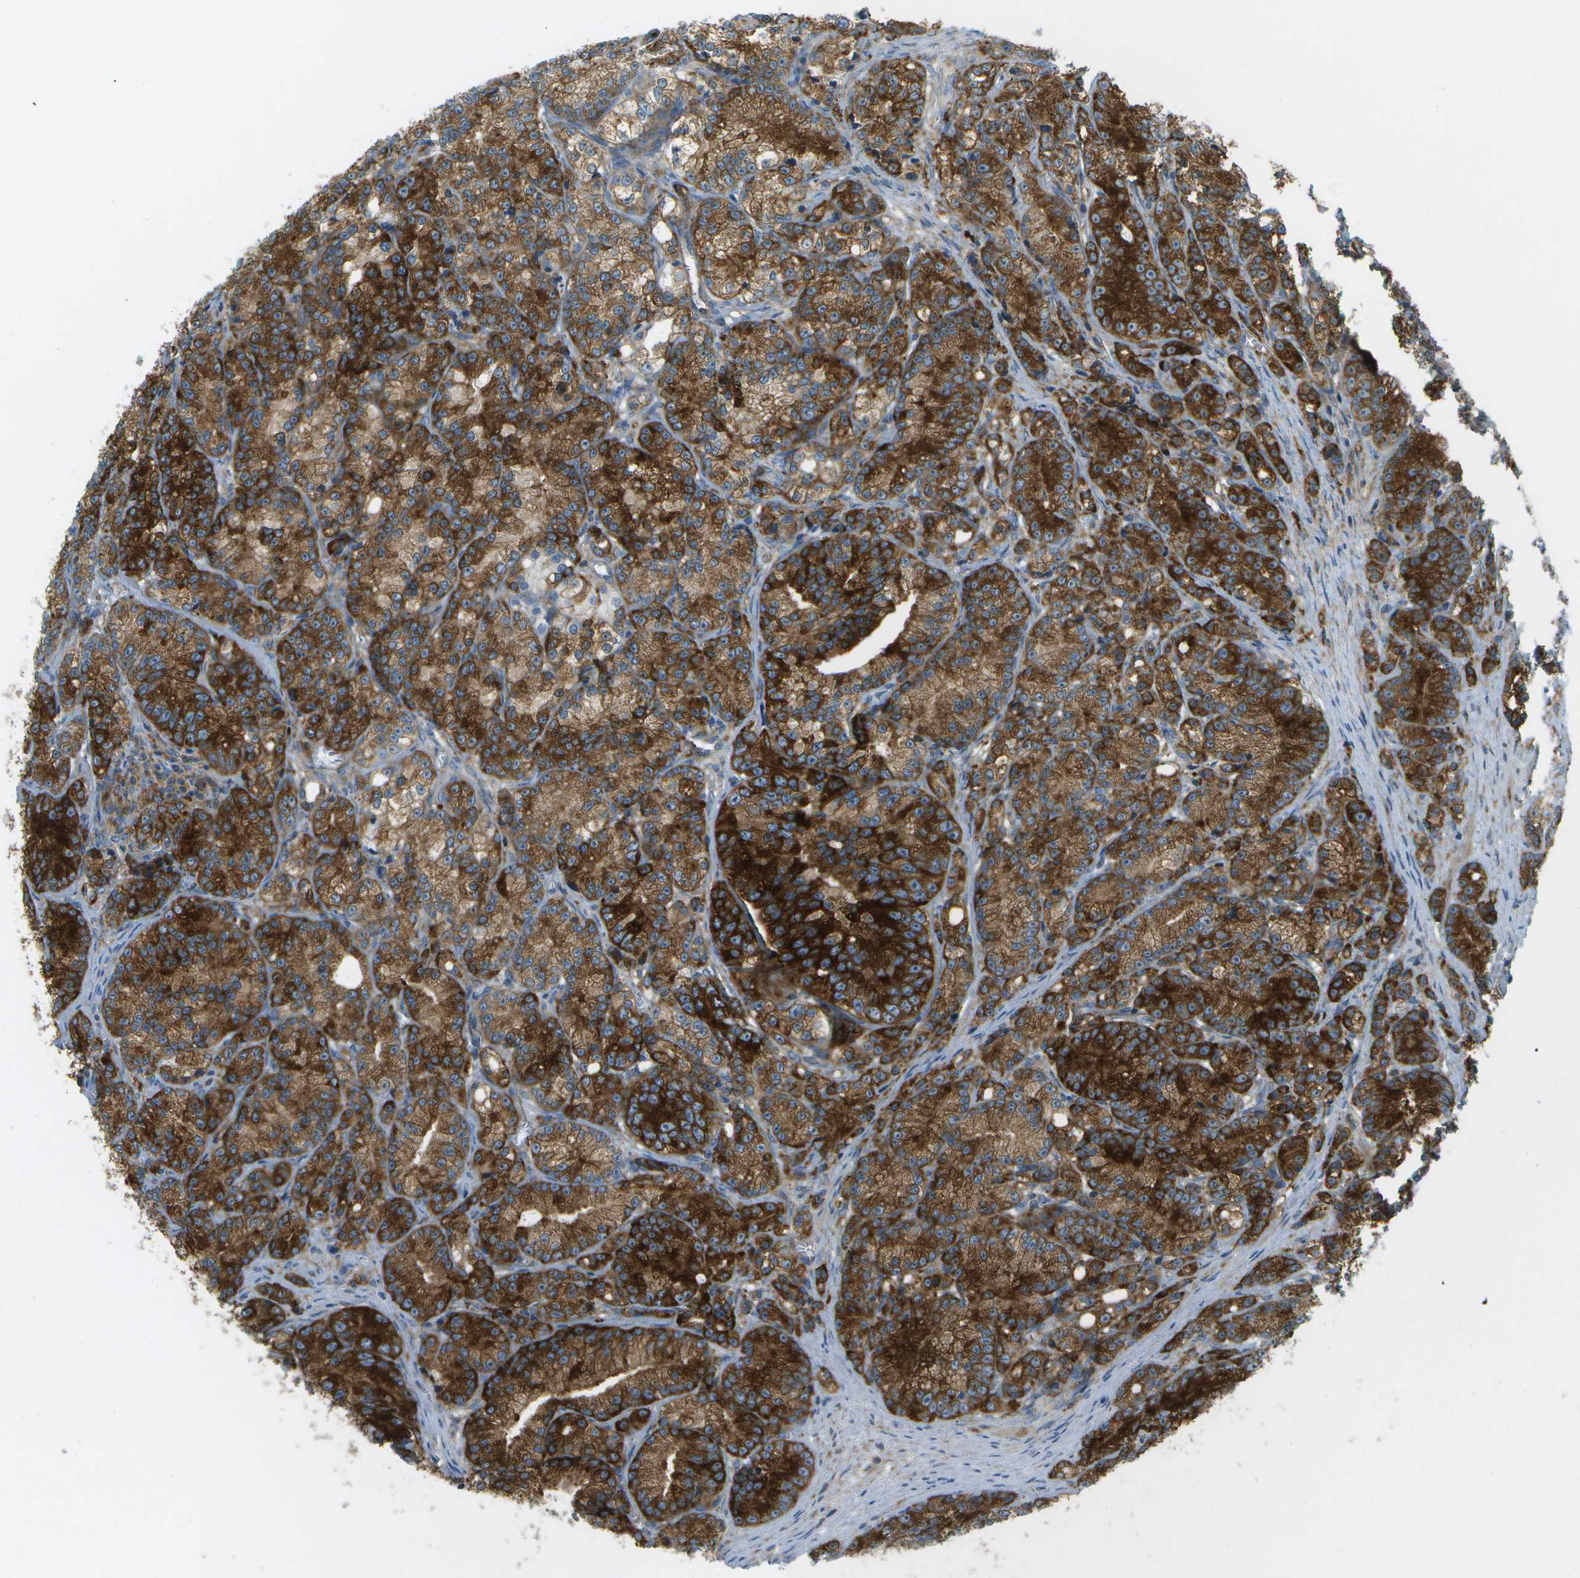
{"staining": {"intensity": "strong", "quantity": ">75%", "location": "cytoplasmic/membranous"}, "tissue": "prostate cancer", "cell_type": "Tumor cells", "image_type": "cancer", "snomed": [{"axis": "morphology", "description": "Adenocarcinoma, Low grade"}, {"axis": "topography", "description": "Prostate"}], "caption": "Prostate adenocarcinoma (low-grade) stained with a protein marker exhibits strong staining in tumor cells.", "gene": "WNK2", "patient": {"sex": "male", "age": 89}}